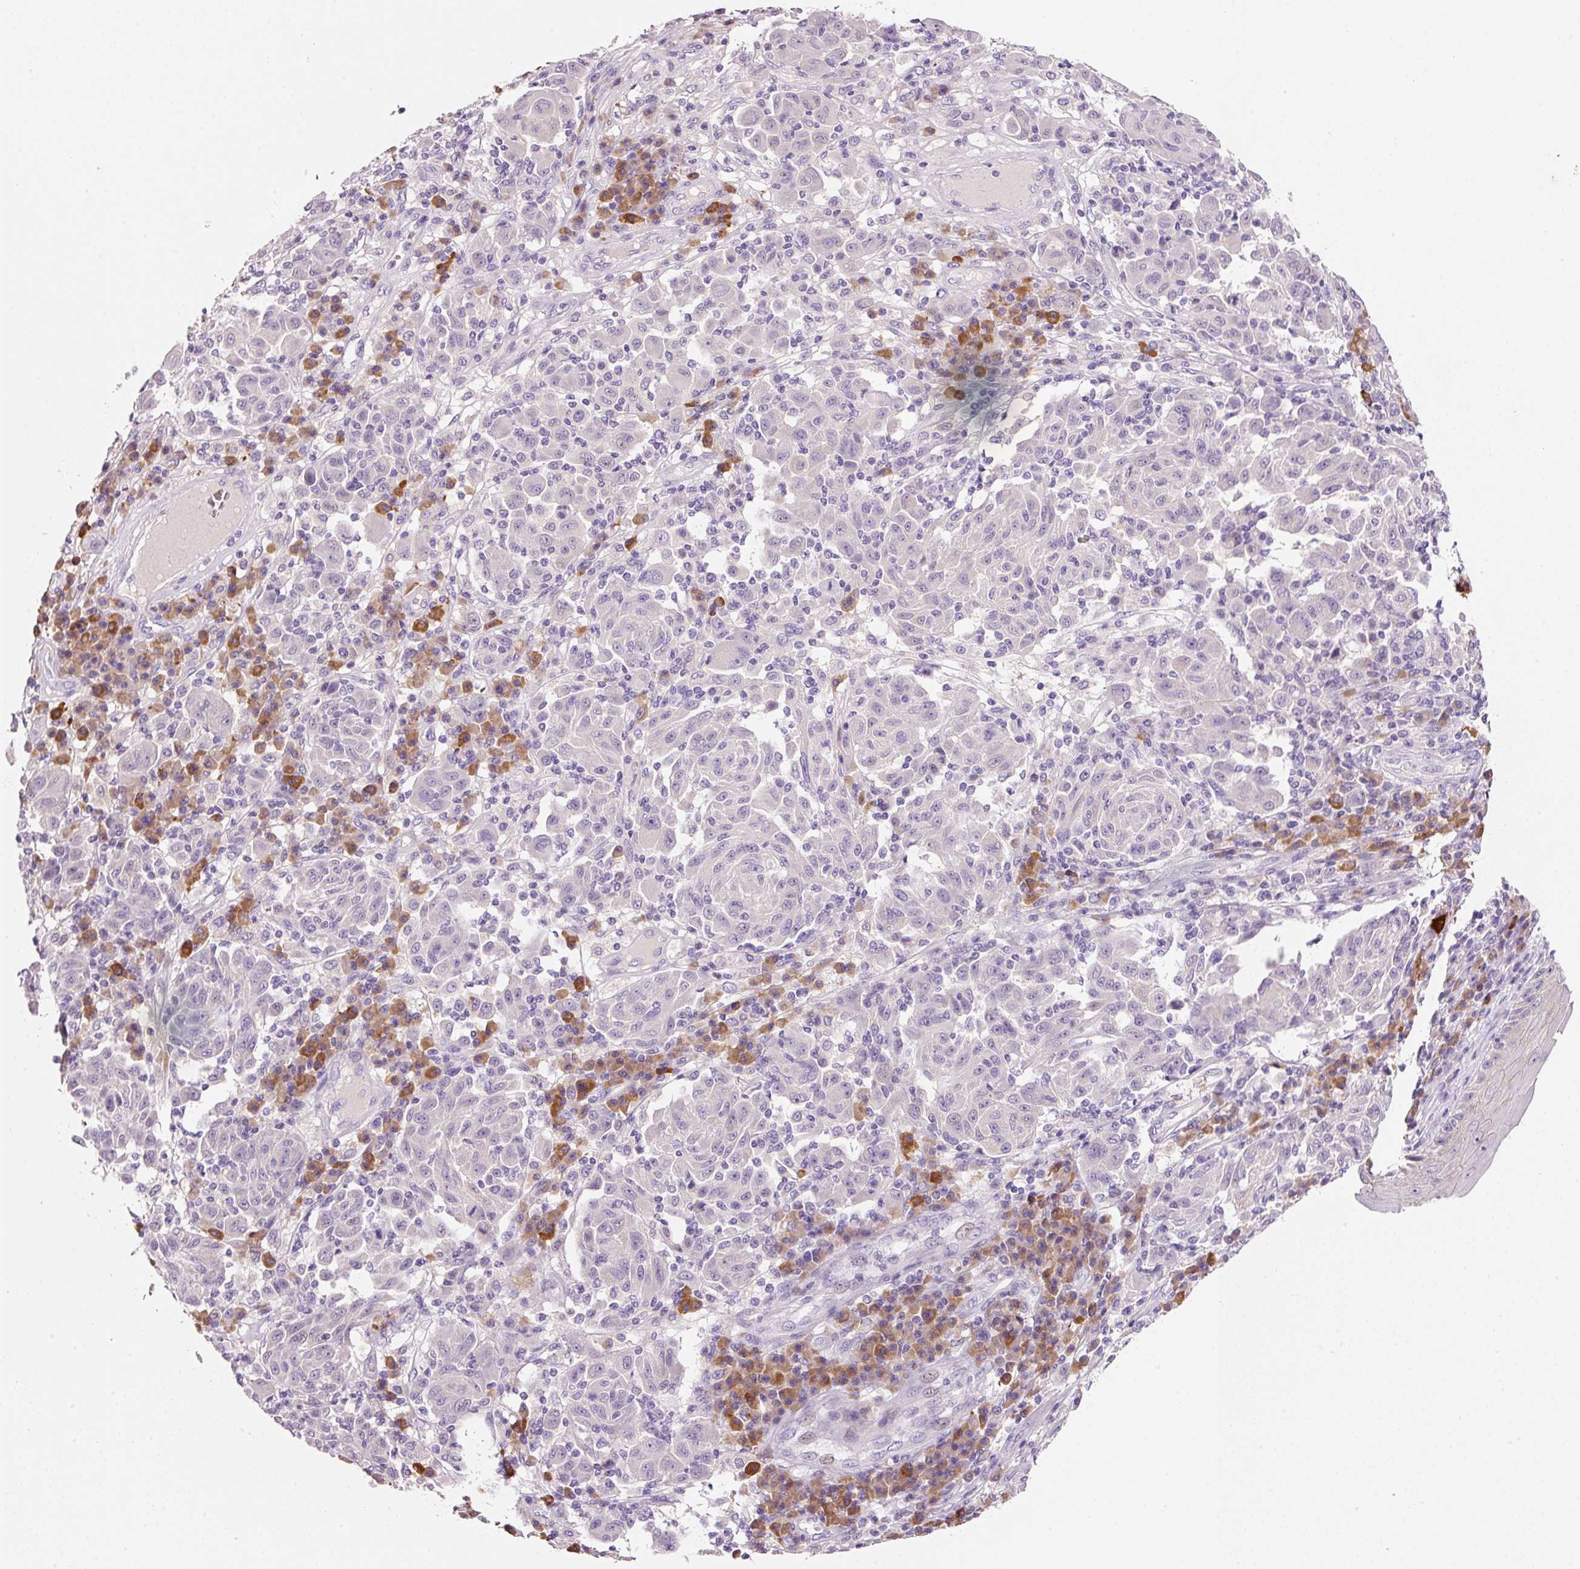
{"staining": {"intensity": "negative", "quantity": "none", "location": "none"}, "tissue": "melanoma", "cell_type": "Tumor cells", "image_type": "cancer", "snomed": [{"axis": "morphology", "description": "Malignant melanoma, NOS"}, {"axis": "topography", "description": "Skin"}], "caption": "This is an immunohistochemistry micrograph of human melanoma. There is no positivity in tumor cells.", "gene": "TENT5C", "patient": {"sex": "male", "age": 53}}